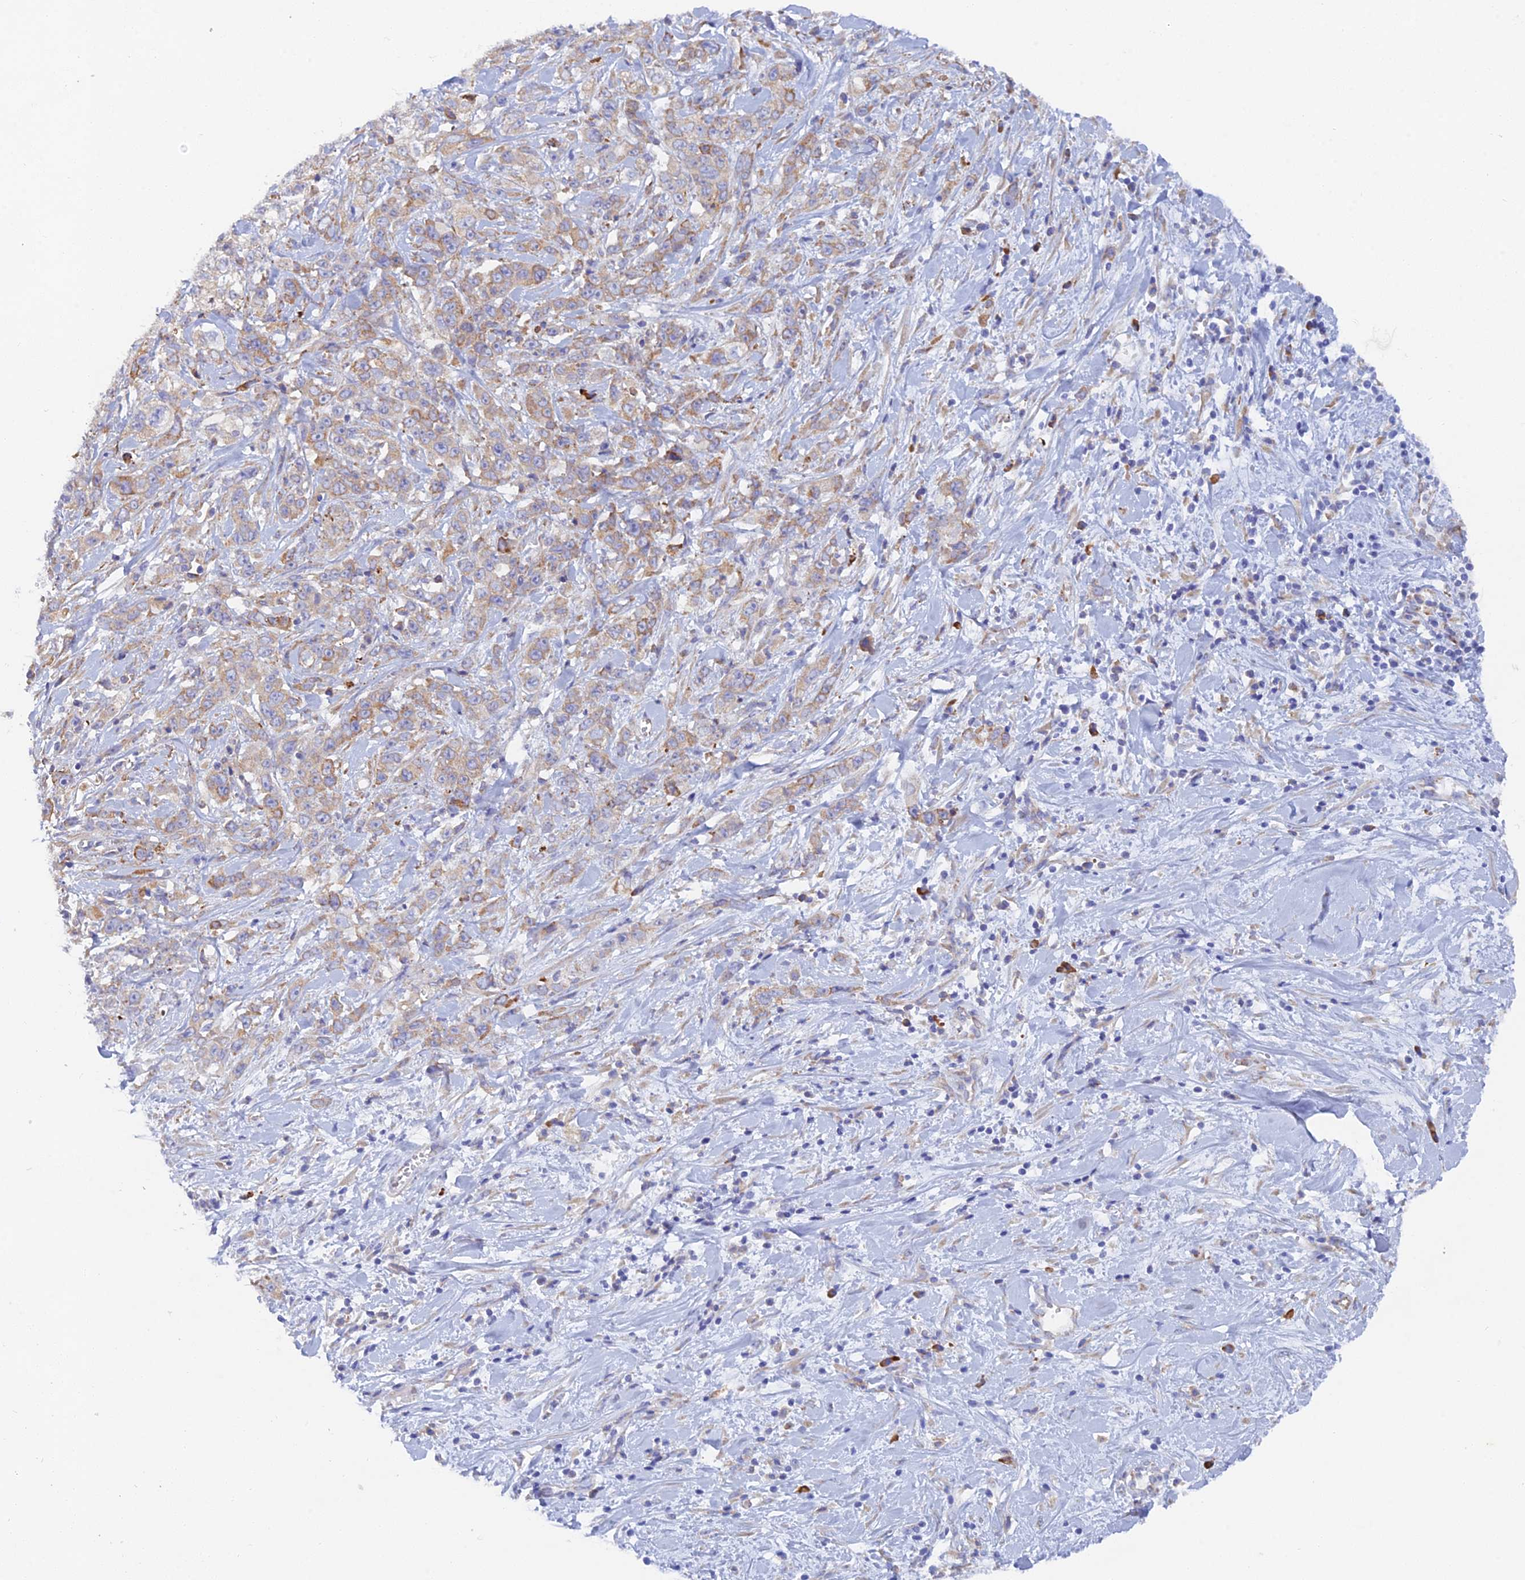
{"staining": {"intensity": "weak", "quantity": "25%-75%", "location": "cytoplasmic/membranous"}, "tissue": "stomach cancer", "cell_type": "Tumor cells", "image_type": "cancer", "snomed": [{"axis": "morphology", "description": "Adenocarcinoma, NOS"}, {"axis": "topography", "description": "Stomach, upper"}], "caption": "Immunohistochemical staining of human stomach cancer (adenocarcinoma) exhibits weak cytoplasmic/membranous protein expression in about 25%-75% of tumor cells. (DAB IHC with brightfield microscopy, high magnification).", "gene": "WDR35", "patient": {"sex": "male", "age": 62}}